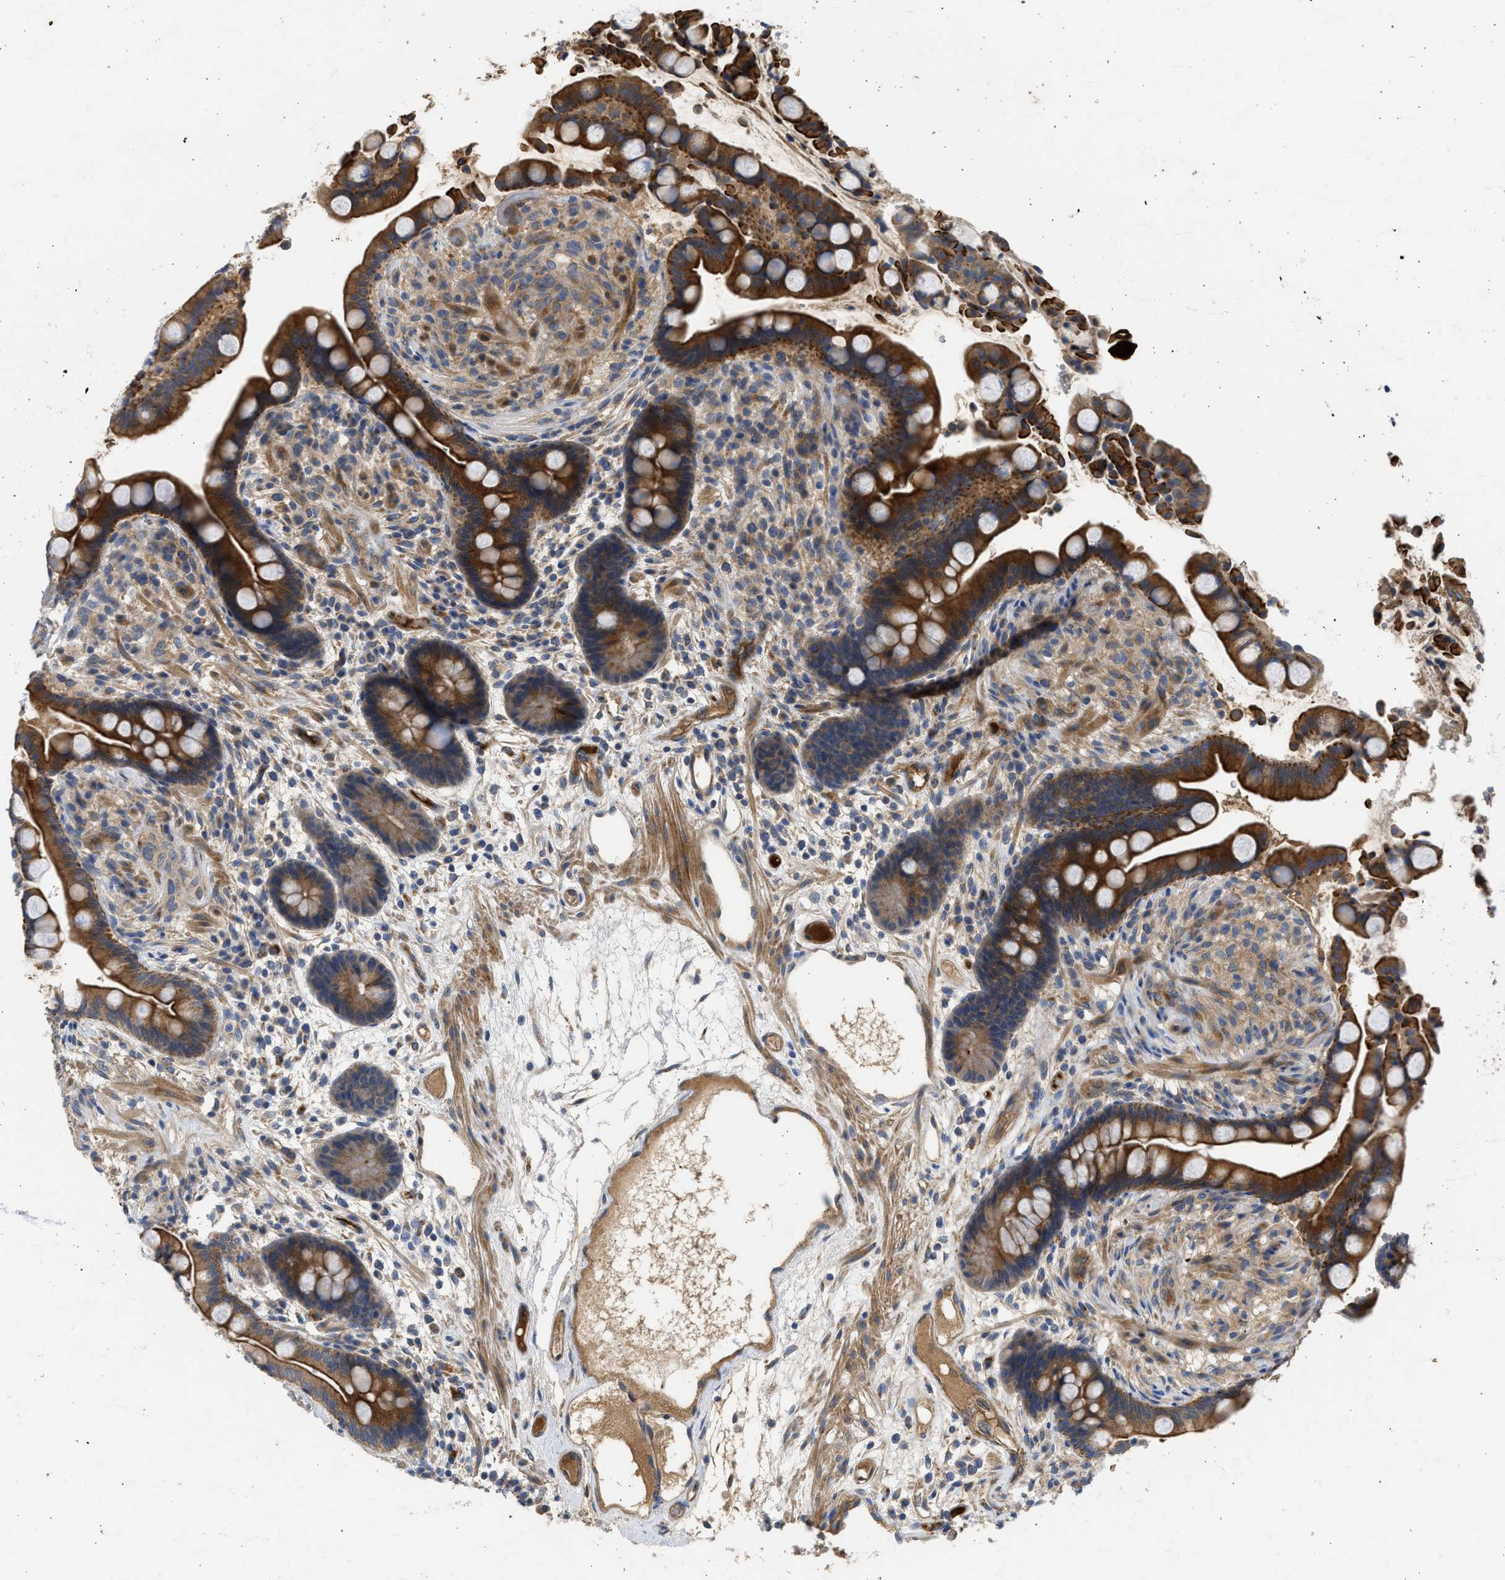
{"staining": {"intensity": "moderate", "quantity": ">75%", "location": "cytoplasmic/membranous"}, "tissue": "colon", "cell_type": "Endothelial cells", "image_type": "normal", "snomed": [{"axis": "morphology", "description": "Normal tissue, NOS"}, {"axis": "topography", "description": "Colon"}], "caption": "DAB (3,3'-diaminobenzidine) immunohistochemical staining of benign human colon exhibits moderate cytoplasmic/membranous protein expression in approximately >75% of endothelial cells.", "gene": "CSRNP2", "patient": {"sex": "male", "age": 73}}